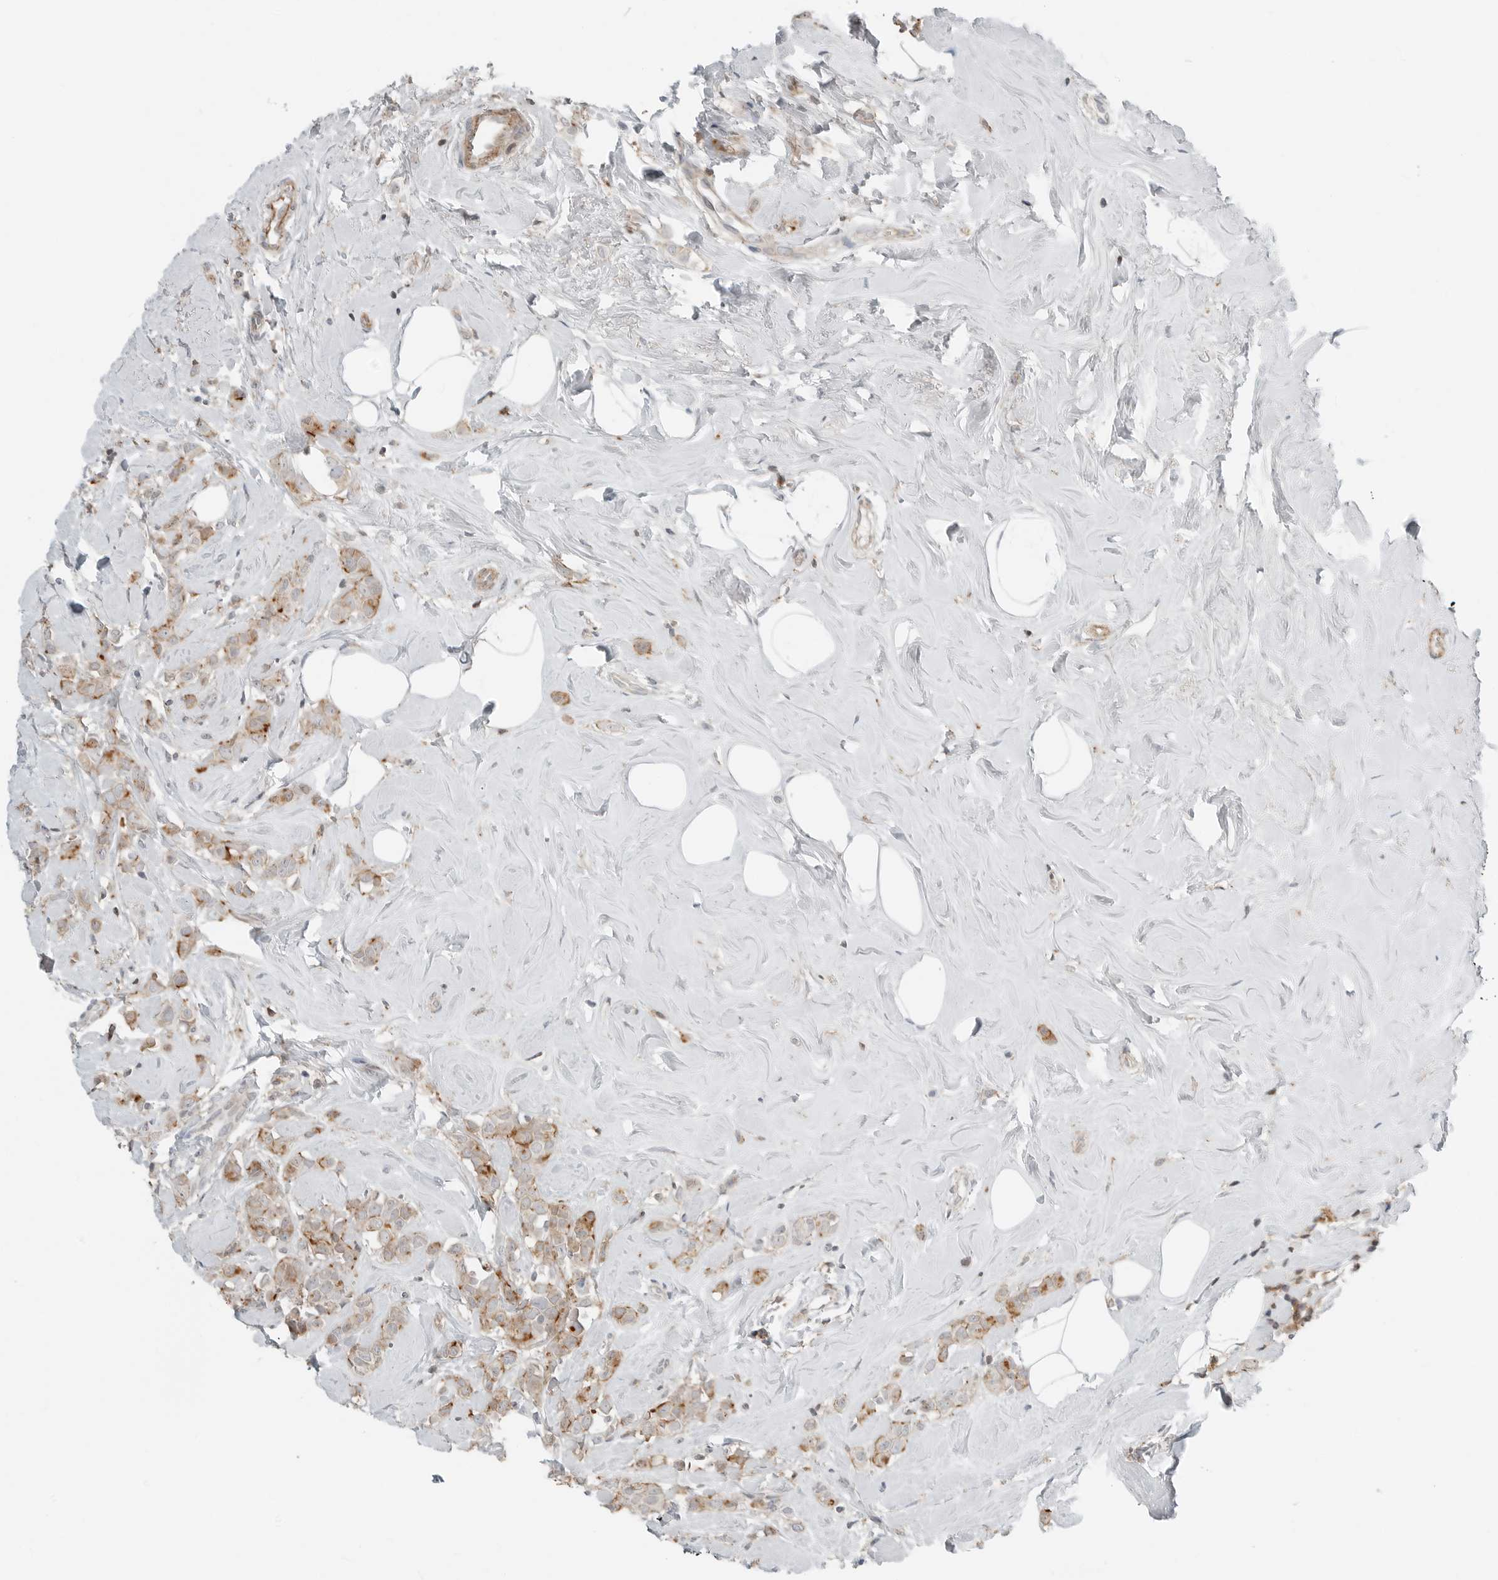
{"staining": {"intensity": "moderate", "quantity": ">75%", "location": "cytoplasmic/membranous"}, "tissue": "breast cancer", "cell_type": "Tumor cells", "image_type": "cancer", "snomed": [{"axis": "morphology", "description": "Lobular carcinoma"}, {"axis": "topography", "description": "Breast"}], "caption": "Immunohistochemistry image of neoplastic tissue: breast cancer stained using immunohistochemistry demonstrates medium levels of moderate protein expression localized specifically in the cytoplasmic/membranous of tumor cells, appearing as a cytoplasmic/membranous brown color.", "gene": "LEFTY2", "patient": {"sex": "female", "age": 47}}